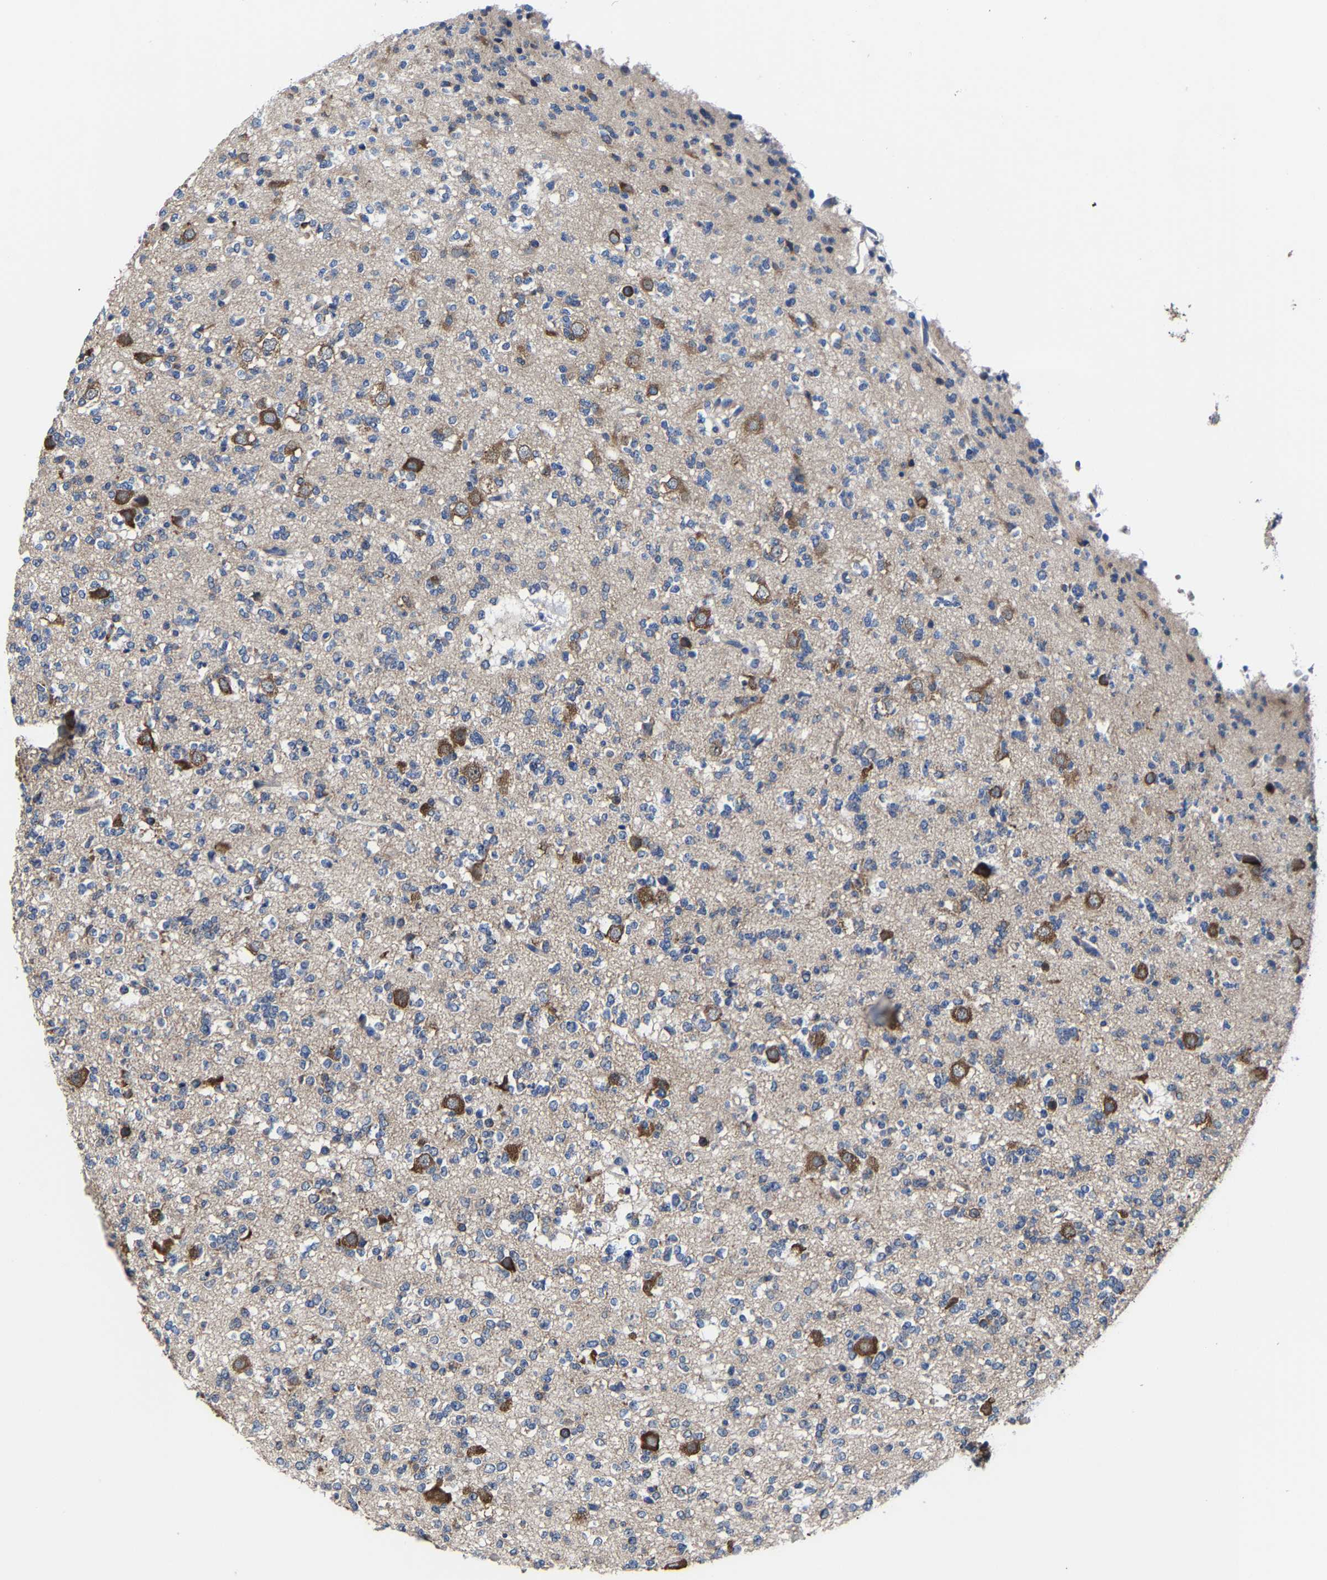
{"staining": {"intensity": "moderate", "quantity": "<25%", "location": "cytoplasmic/membranous"}, "tissue": "glioma", "cell_type": "Tumor cells", "image_type": "cancer", "snomed": [{"axis": "morphology", "description": "Glioma, malignant, Low grade"}, {"axis": "topography", "description": "Brain"}], "caption": "Immunohistochemical staining of malignant glioma (low-grade) exhibits low levels of moderate cytoplasmic/membranous positivity in approximately <25% of tumor cells. Using DAB (3,3'-diaminobenzidine) (brown) and hematoxylin (blue) stains, captured at high magnification using brightfield microscopy.", "gene": "SRPK2", "patient": {"sex": "male", "age": 38}}